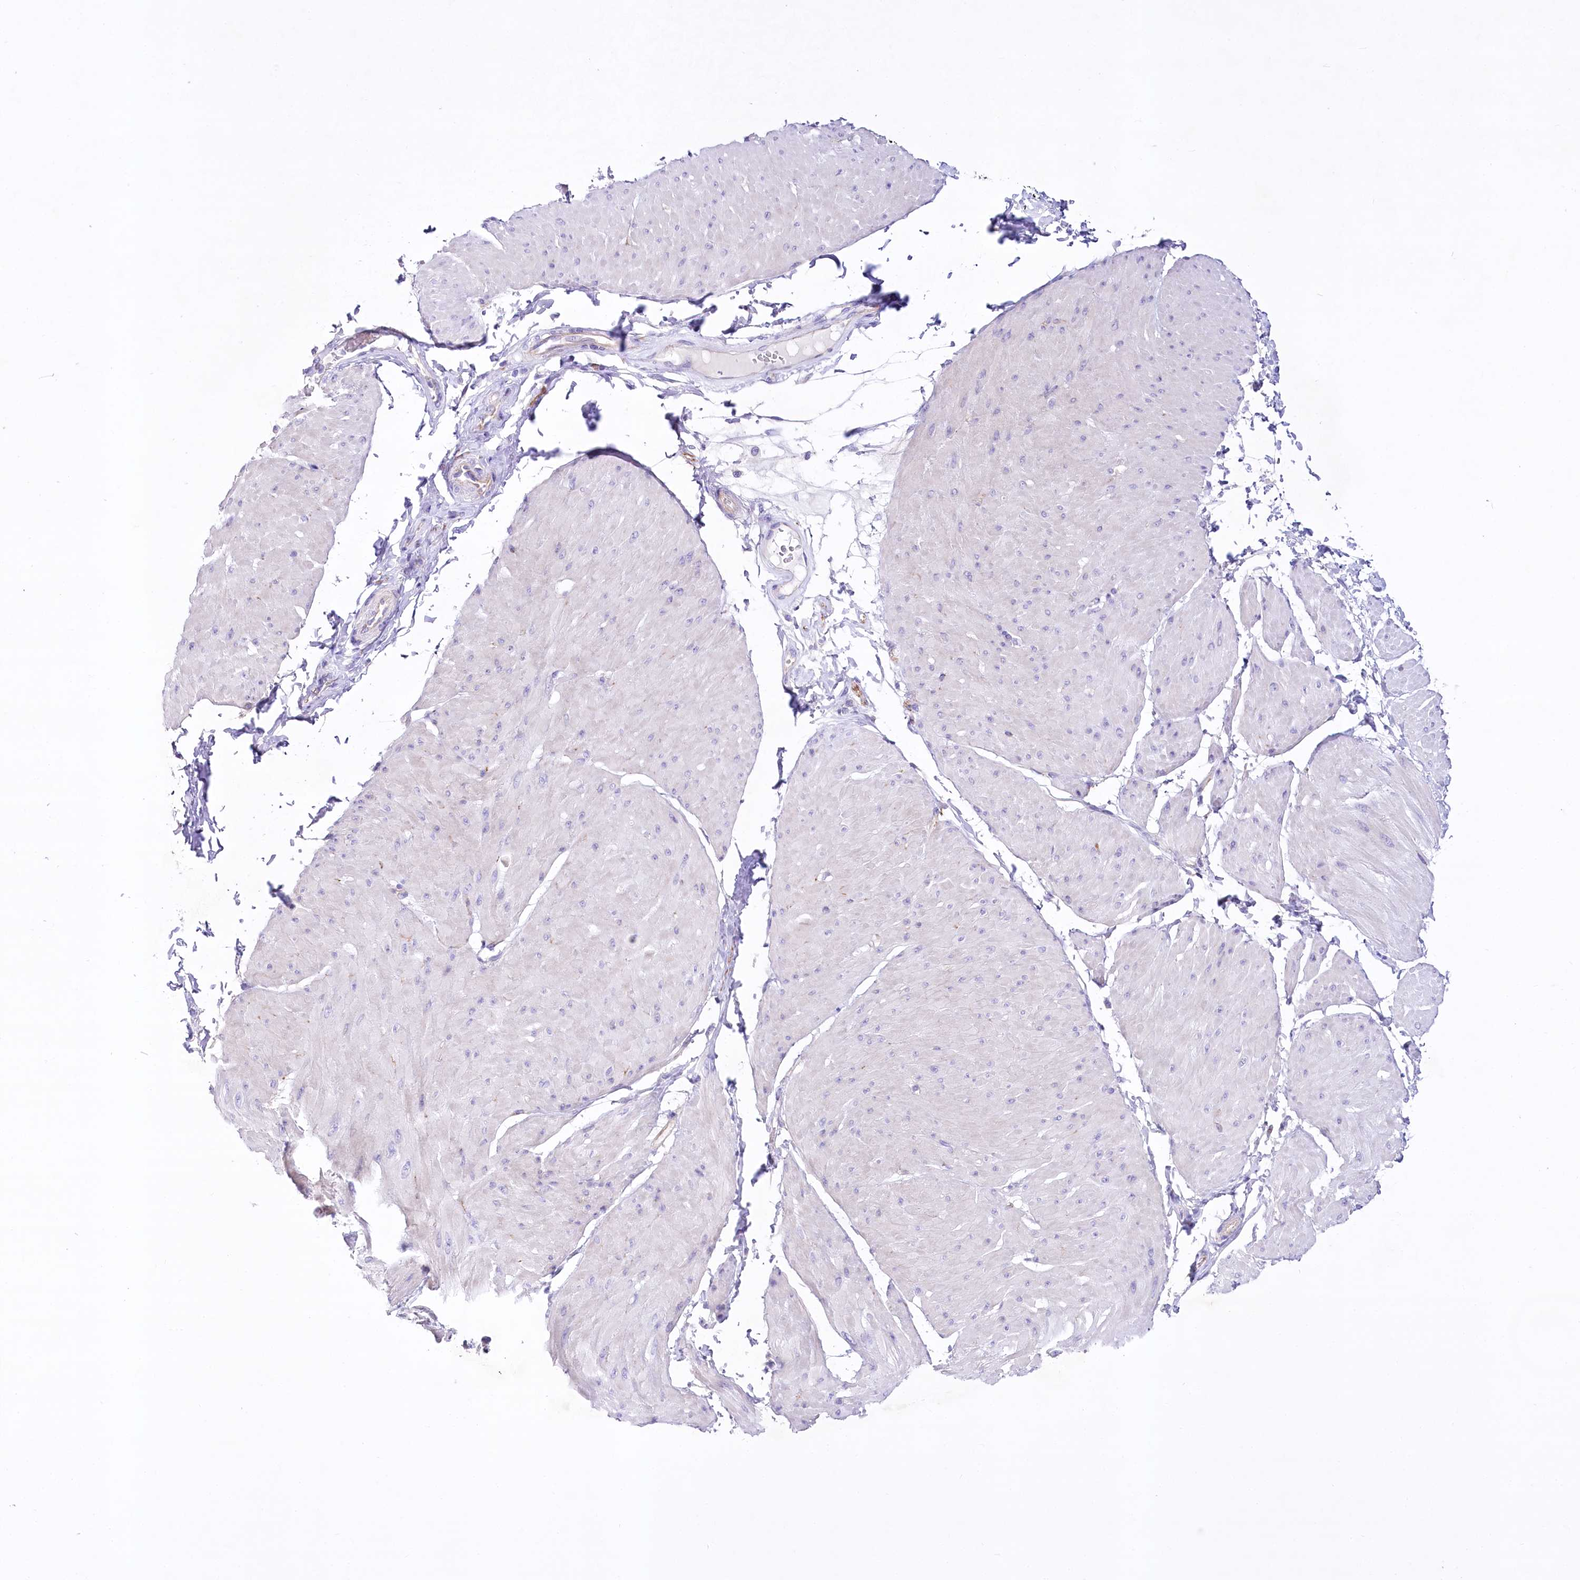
{"staining": {"intensity": "negative", "quantity": "none", "location": "none"}, "tissue": "smooth muscle", "cell_type": "Smooth muscle cells", "image_type": "normal", "snomed": [{"axis": "morphology", "description": "Urothelial carcinoma, High grade"}, {"axis": "topography", "description": "Urinary bladder"}], "caption": "High power microscopy image of an immunohistochemistry micrograph of benign smooth muscle, revealing no significant staining in smooth muscle cells.", "gene": "LRRC34", "patient": {"sex": "male", "age": 46}}